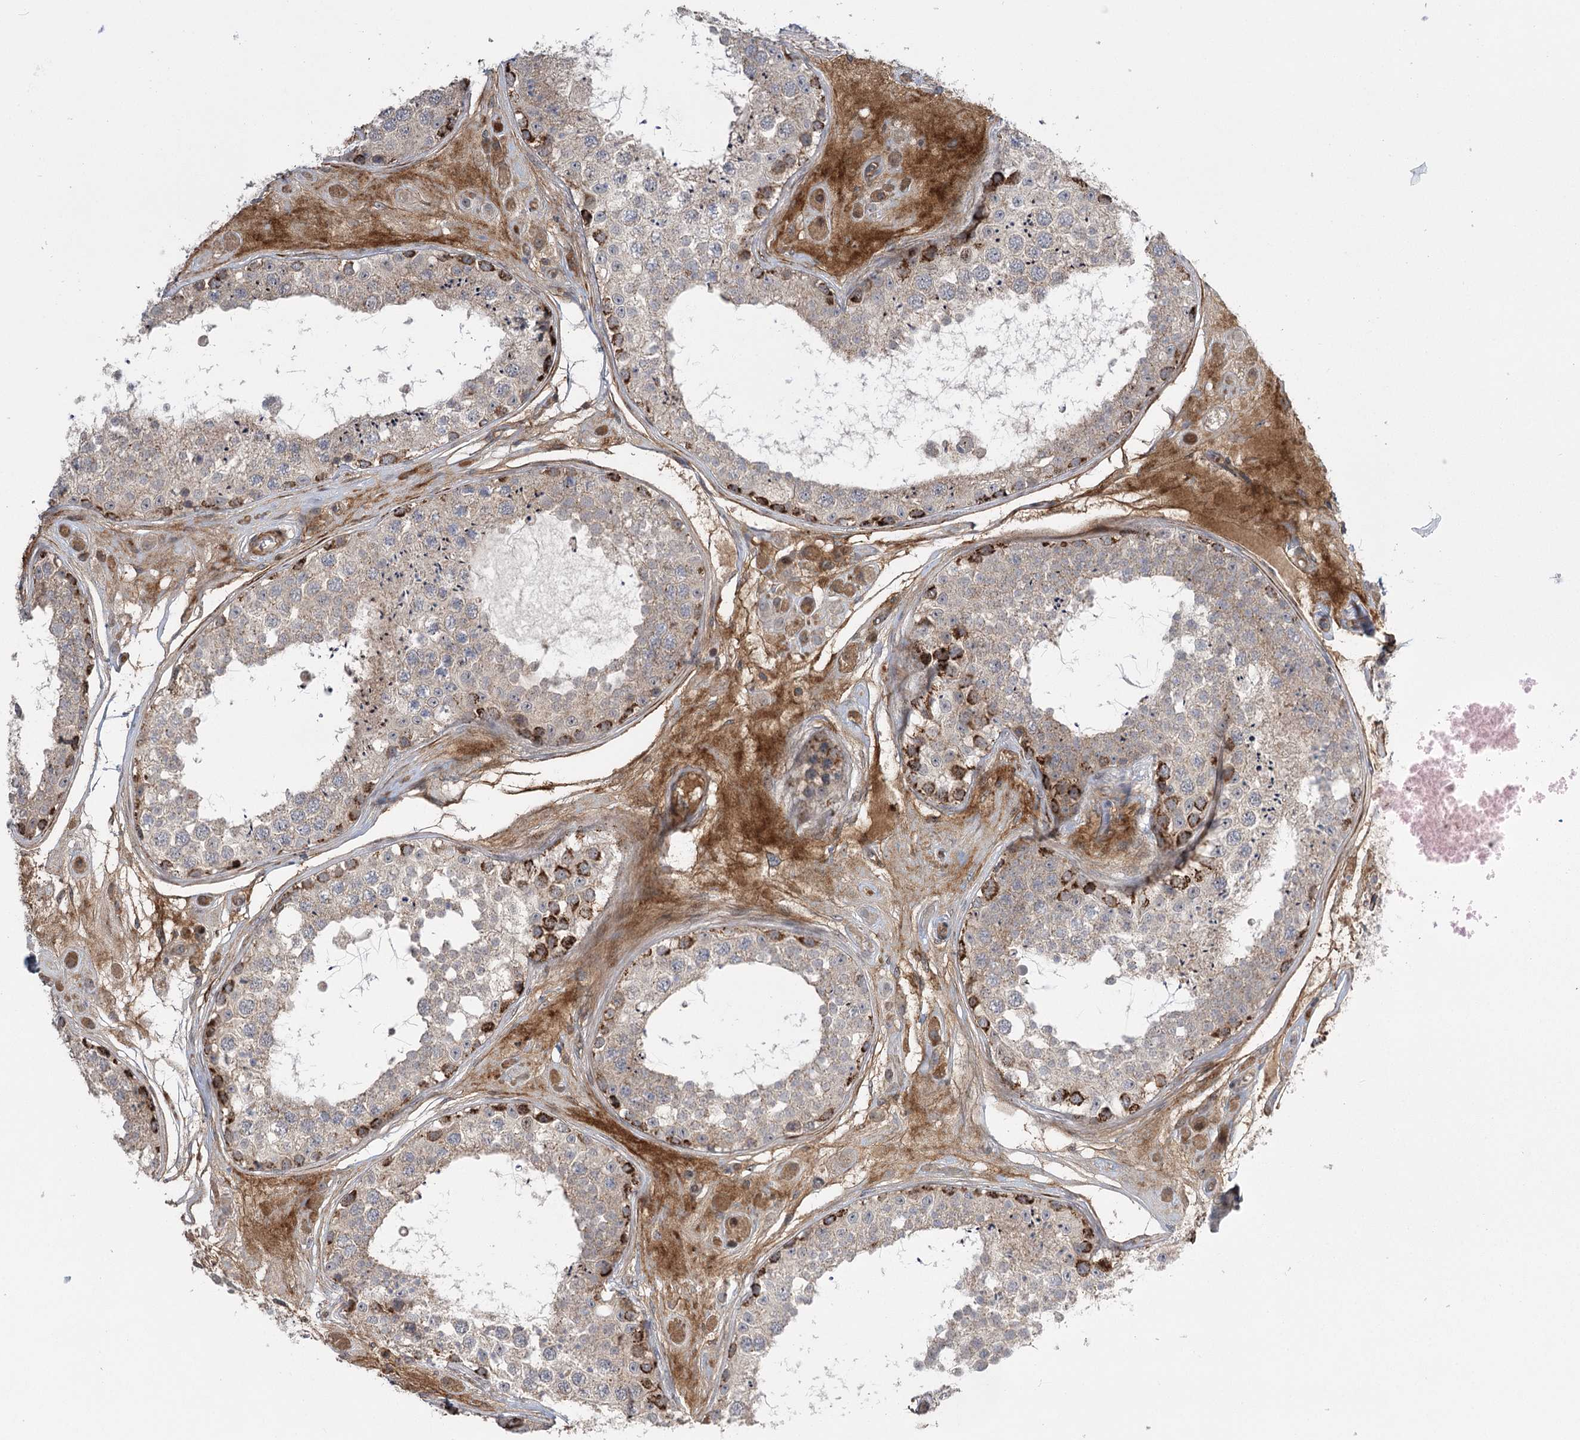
{"staining": {"intensity": "strong", "quantity": "<25%", "location": "cytoplasmic/membranous"}, "tissue": "testis", "cell_type": "Cells in seminiferous ducts", "image_type": "normal", "snomed": [{"axis": "morphology", "description": "Normal tissue, NOS"}, {"axis": "topography", "description": "Testis"}], "caption": "Testis stained with a brown dye demonstrates strong cytoplasmic/membranous positive positivity in approximately <25% of cells in seminiferous ducts.", "gene": "KCNN2", "patient": {"sex": "male", "age": 25}}